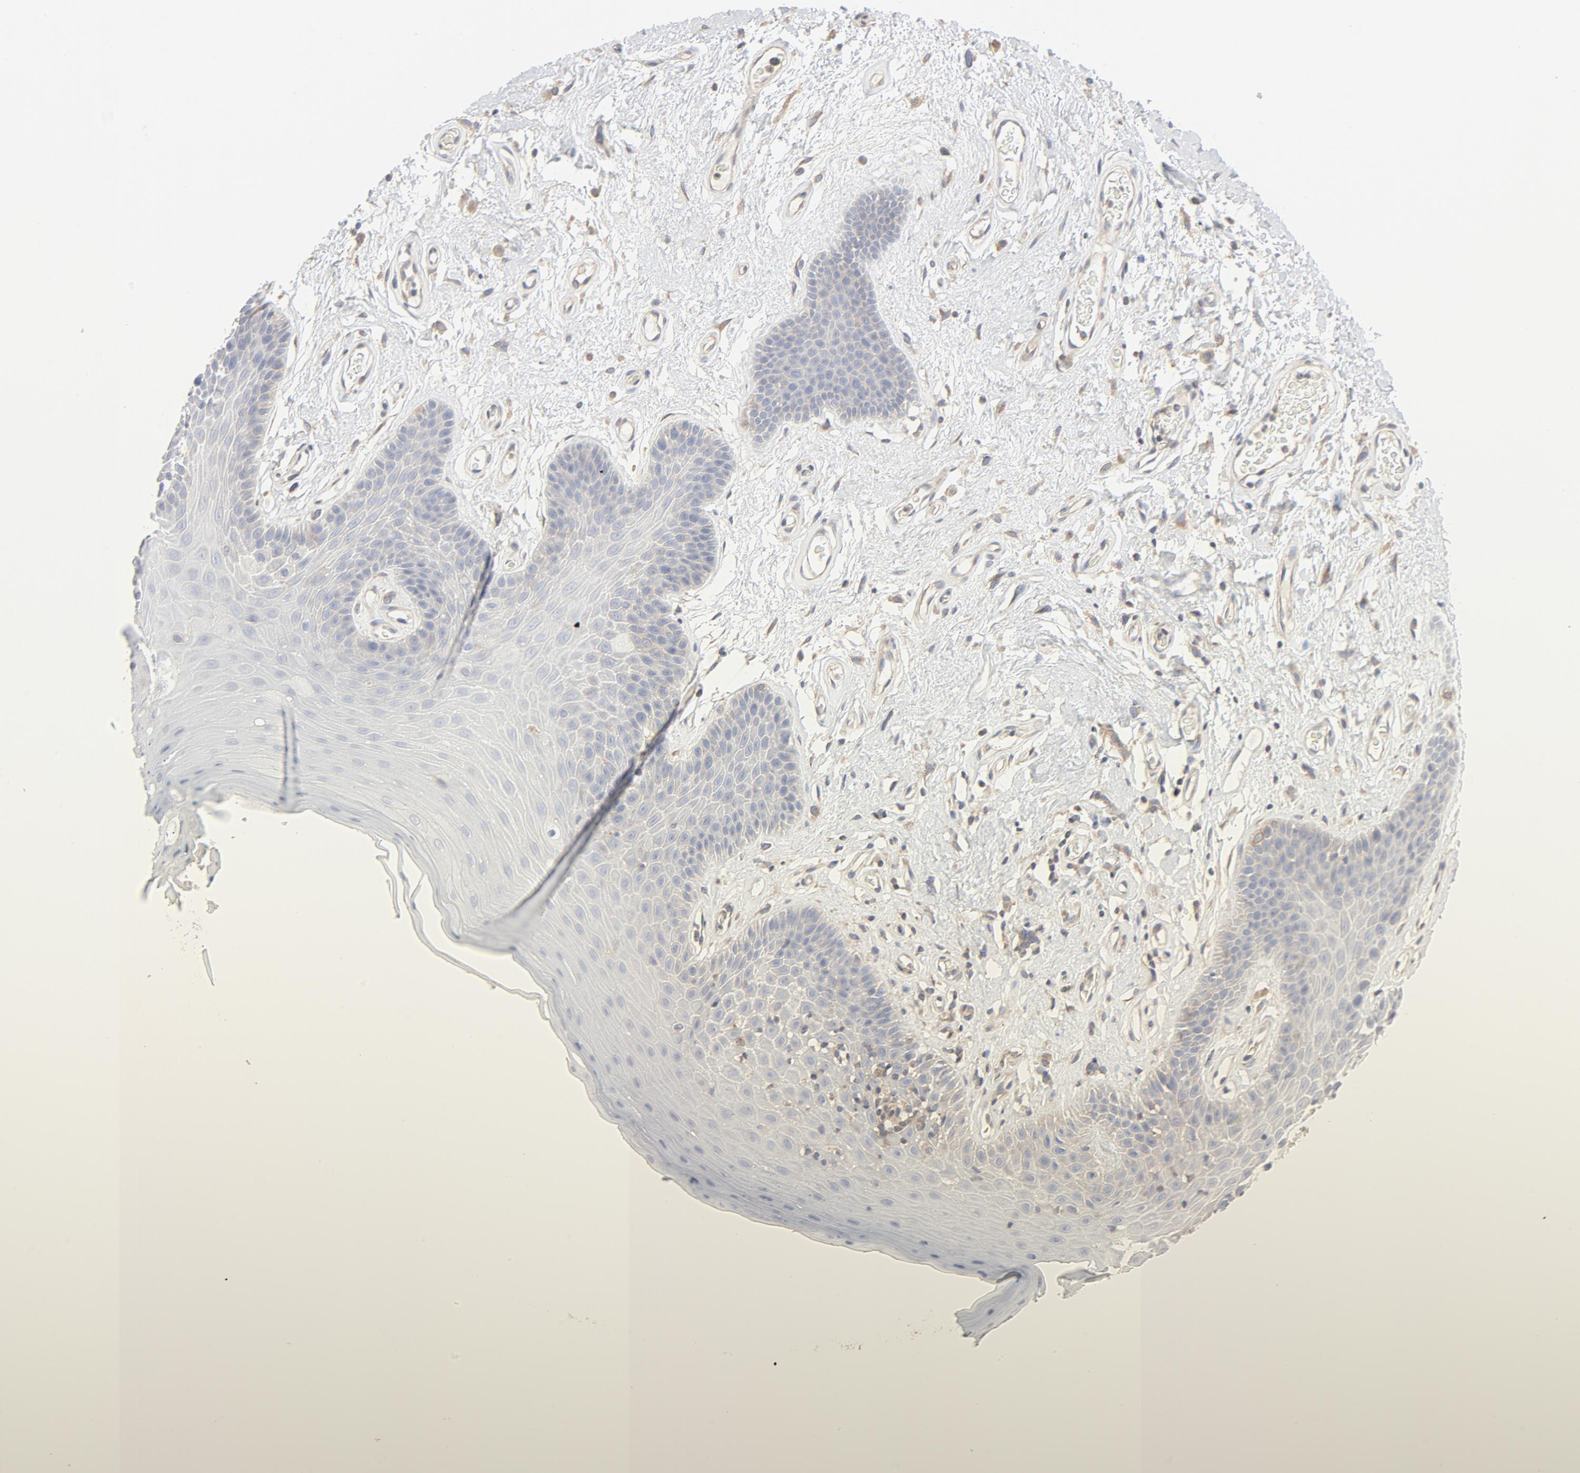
{"staining": {"intensity": "negative", "quantity": "none", "location": "none"}, "tissue": "oral mucosa", "cell_type": "Squamous epithelial cells", "image_type": "normal", "snomed": [{"axis": "morphology", "description": "Normal tissue, NOS"}, {"axis": "morphology", "description": "Squamous cell carcinoma, NOS"}, {"axis": "topography", "description": "Skeletal muscle"}, {"axis": "topography", "description": "Oral tissue"}, {"axis": "topography", "description": "Head-Neck"}], "caption": "An image of human oral mucosa is negative for staining in squamous epithelial cells. (DAB (3,3'-diaminobenzidine) immunohistochemistry (IHC) visualized using brightfield microscopy, high magnification).", "gene": "RABEP1", "patient": {"sex": "male", "age": 71}}